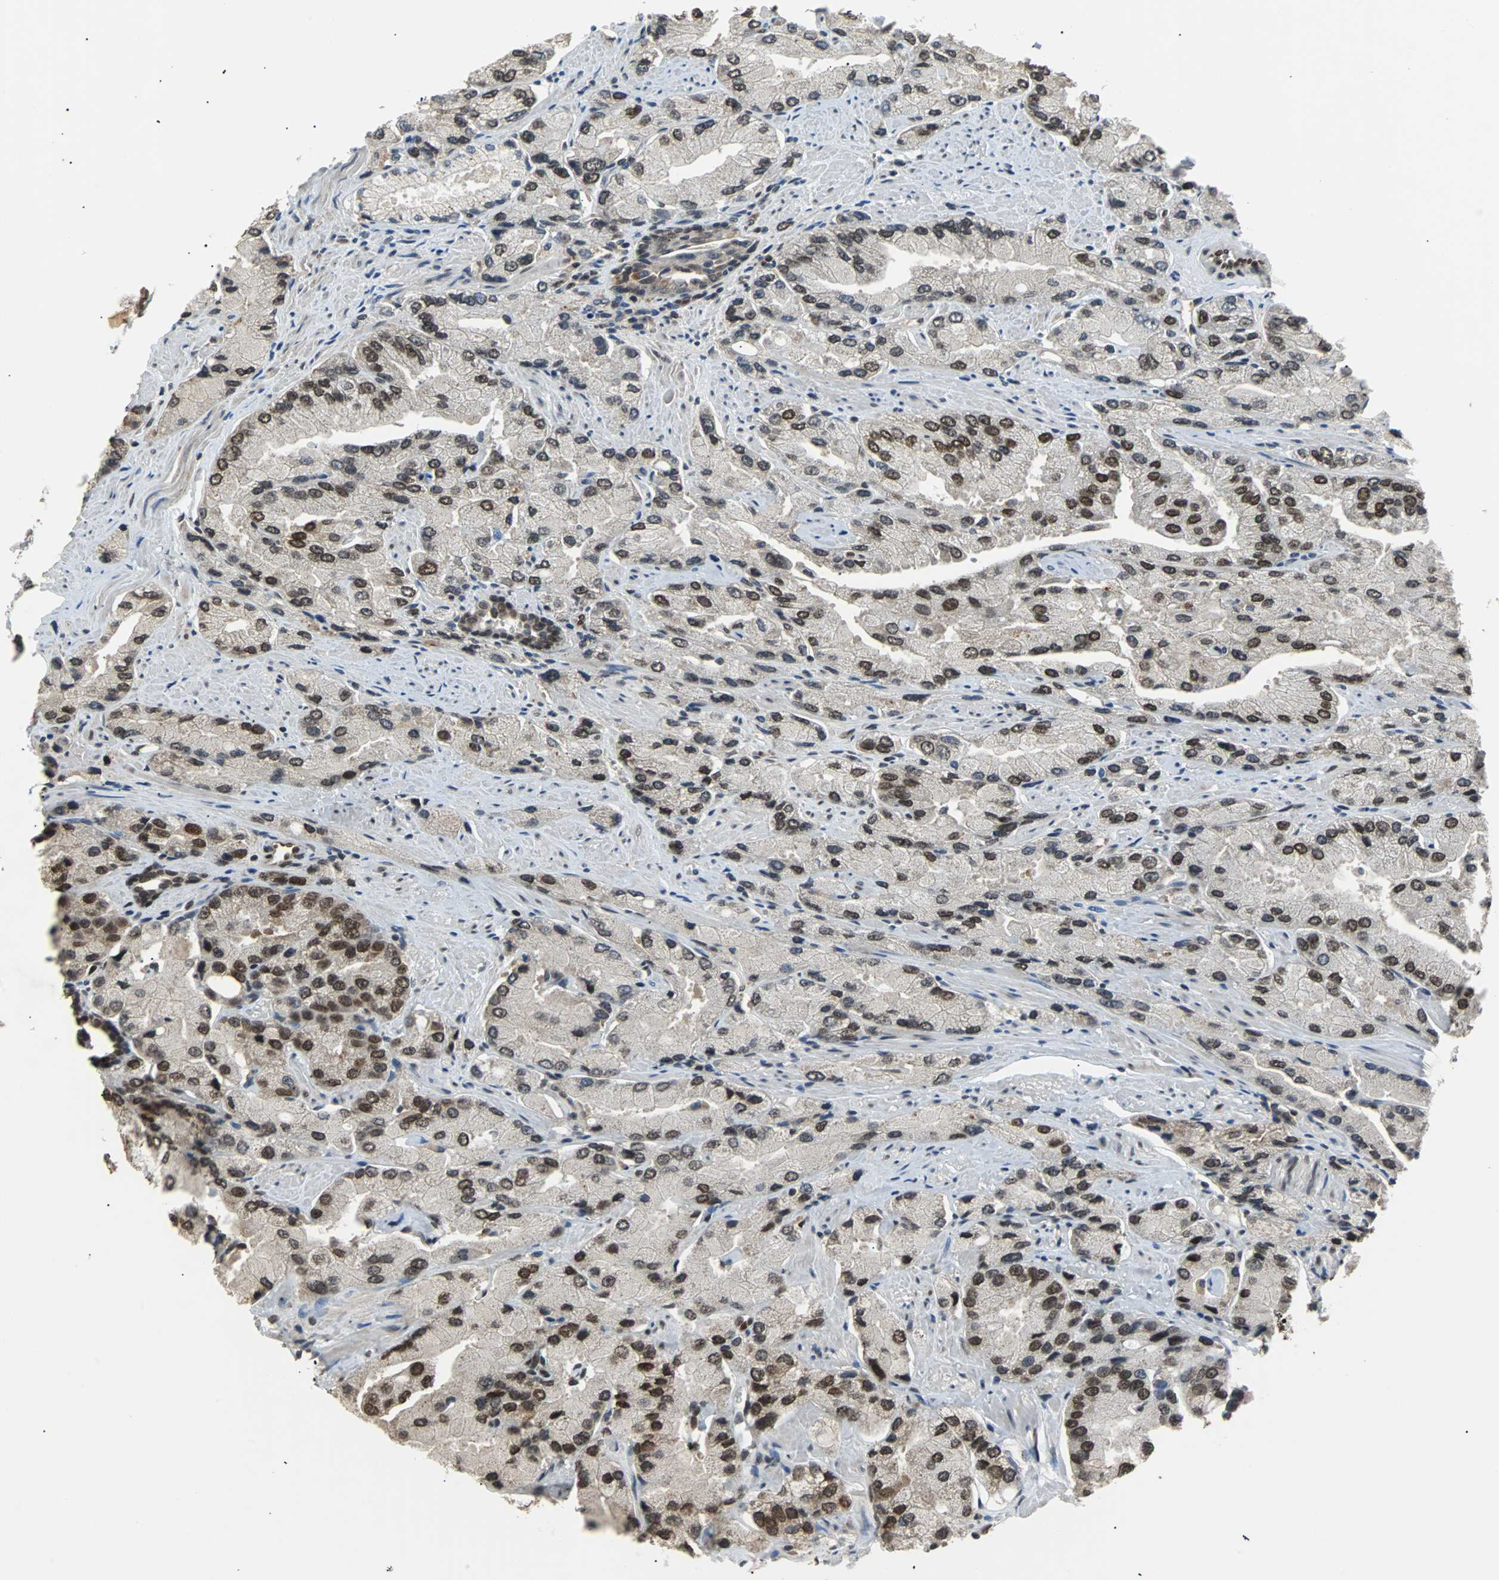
{"staining": {"intensity": "weak", "quantity": "25%-75%", "location": "nuclear"}, "tissue": "prostate cancer", "cell_type": "Tumor cells", "image_type": "cancer", "snomed": [{"axis": "morphology", "description": "Adenocarcinoma, High grade"}, {"axis": "topography", "description": "Prostate"}], "caption": "A micrograph of human prostate cancer stained for a protein displays weak nuclear brown staining in tumor cells.", "gene": "PHC1", "patient": {"sex": "male", "age": 58}}